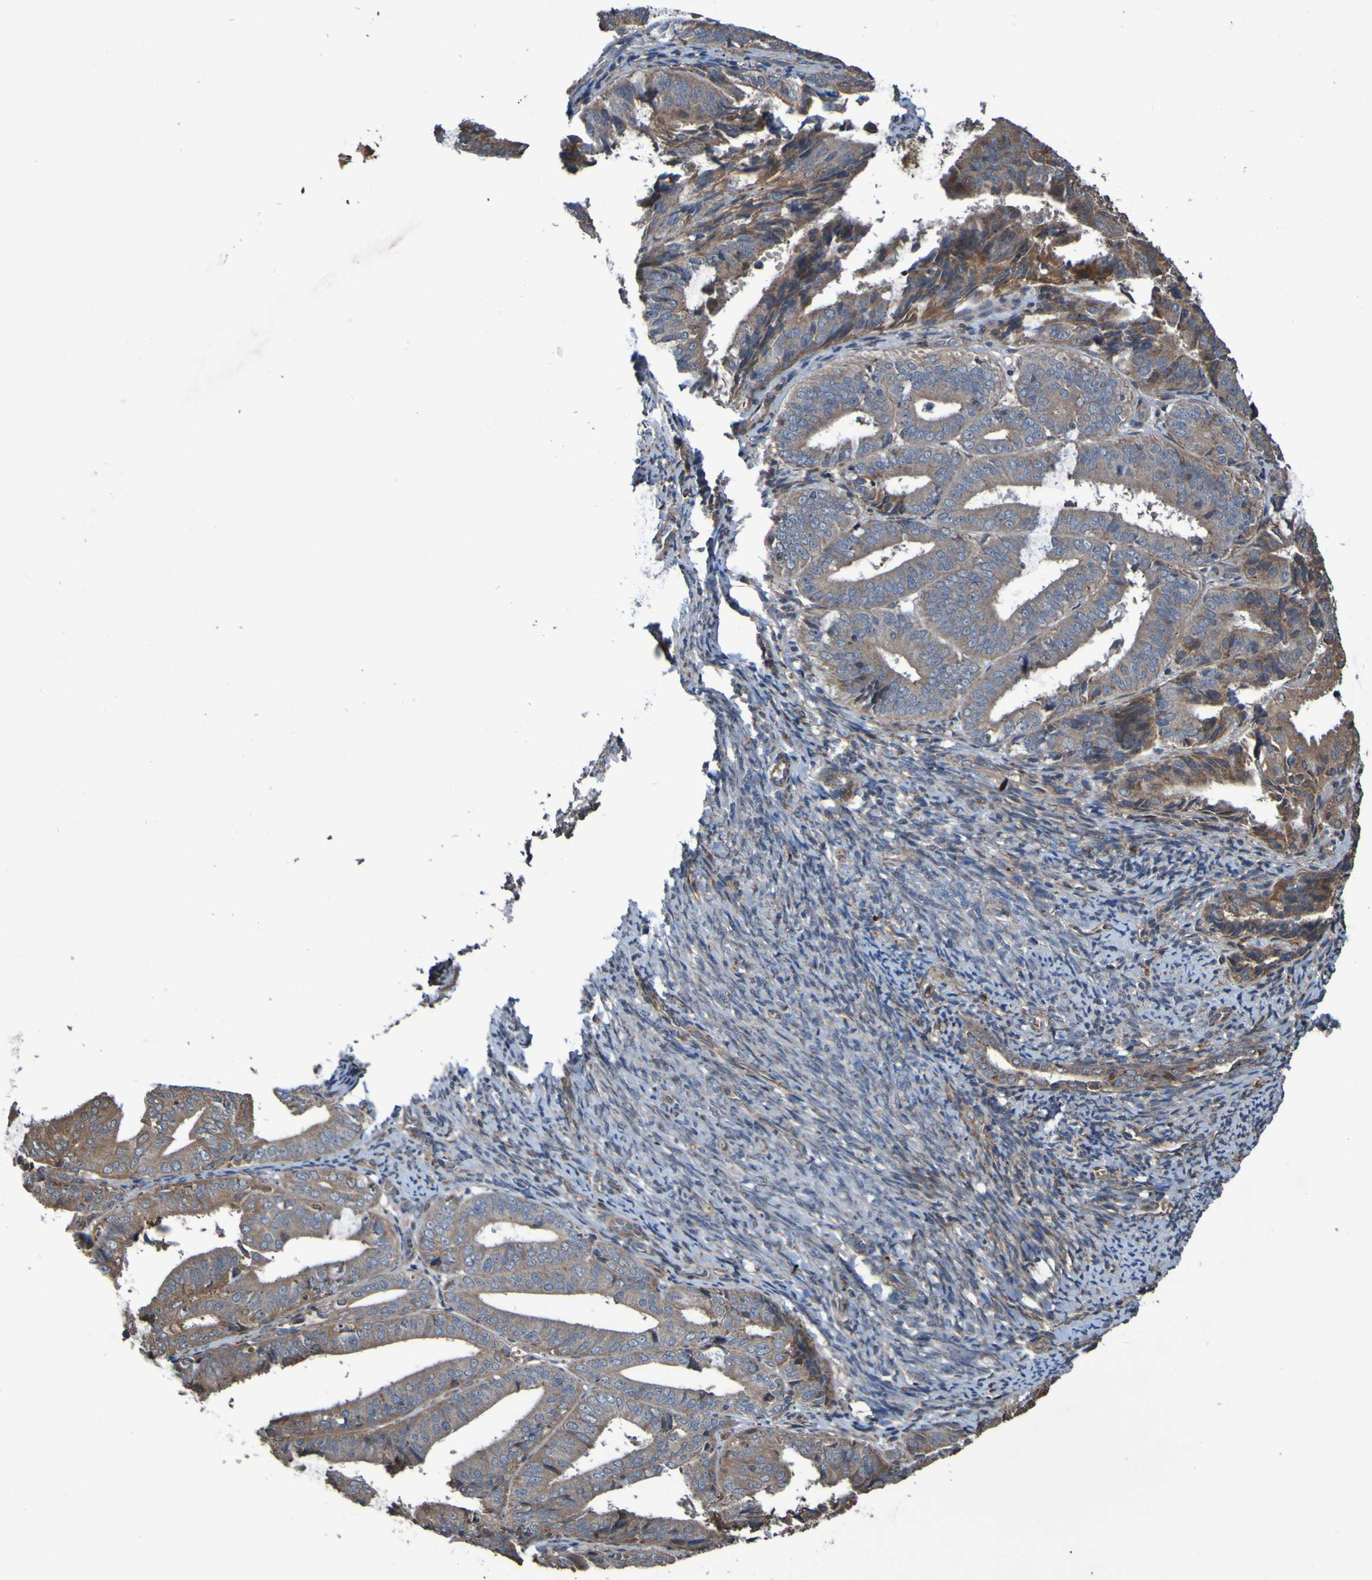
{"staining": {"intensity": "moderate", "quantity": ">75%", "location": "cytoplasmic/membranous"}, "tissue": "endometrial cancer", "cell_type": "Tumor cells", "image_type": "cancer", "snomed": [{"axis": "morphology", "description": "Adenocarcinoma, NOS"}, {"axis": "topography", "description": "Endometrium"}], "caption": "DAB (3,3'-diaminobenzidine) immunohistochemical staining of human endometrial adenocarcinoma reveals moderate cytoplasmic/membranous protein positivity in approximately >75% of tumor cells. Immunohistochemistry (ihc) stains the protein of interest in brown and the nuclei are stained blue.", "gene": "UCN", "patient": {"sex": "female", "age": 63}}